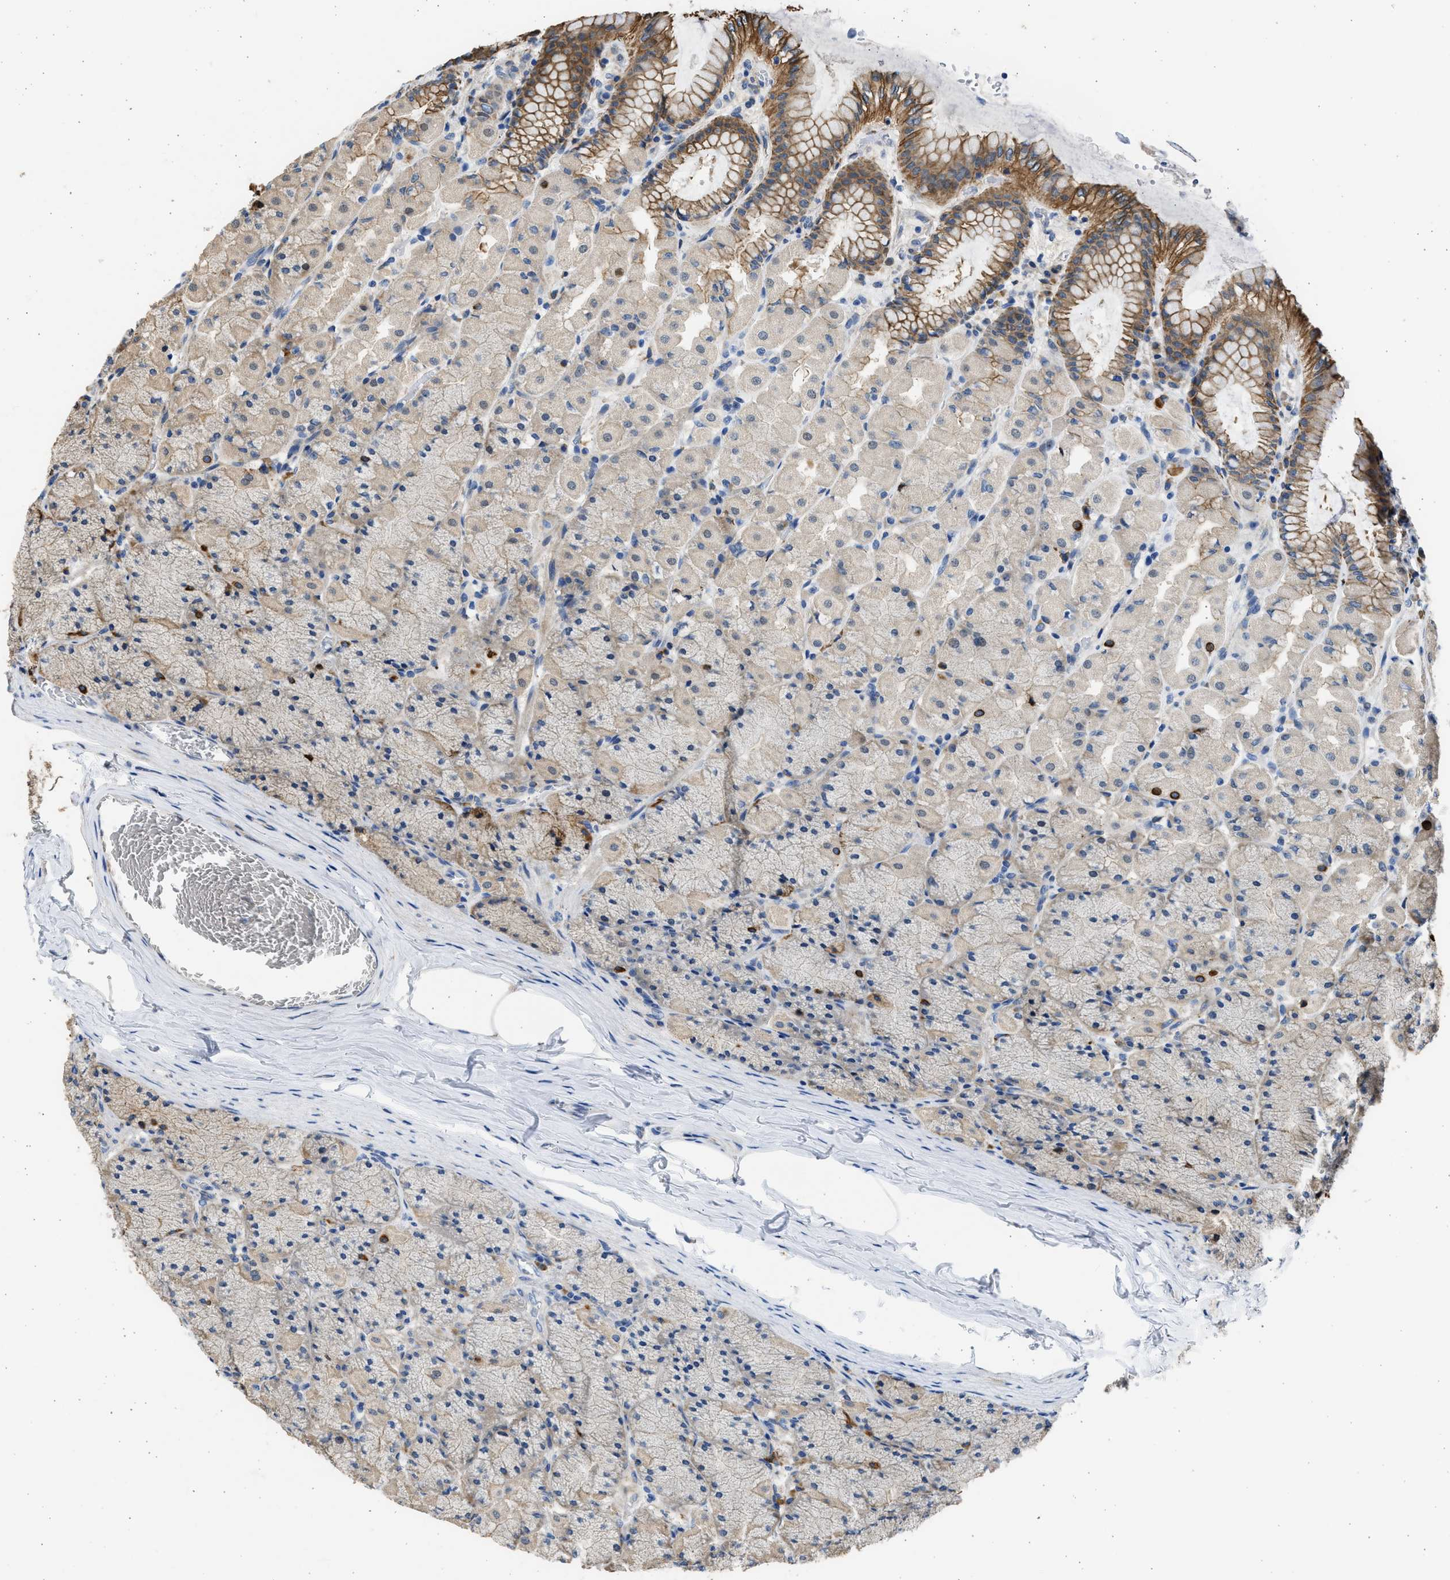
{"staining": {"intensity": "moderate", "quantity": "<25%", "location": "cytoplasmic/membranous"}, "tissue": "stomach", "cell_type": "Glandular cells", "image_type": "normal", "snomed": [{"axis": "morphology", "description": "Normal tissue, NOS"}, {"axis": "topography", "description": "Stomach, upper"}], "caption": "The photomicrograph shows immunohistochemical staining of normal stomach. There is moderate cytoplasmic/membranous staining is appreciated in approximately <25% of glandular cells.", "gene": "PLD2", "patient": {"sex": "female", "age": 56}}